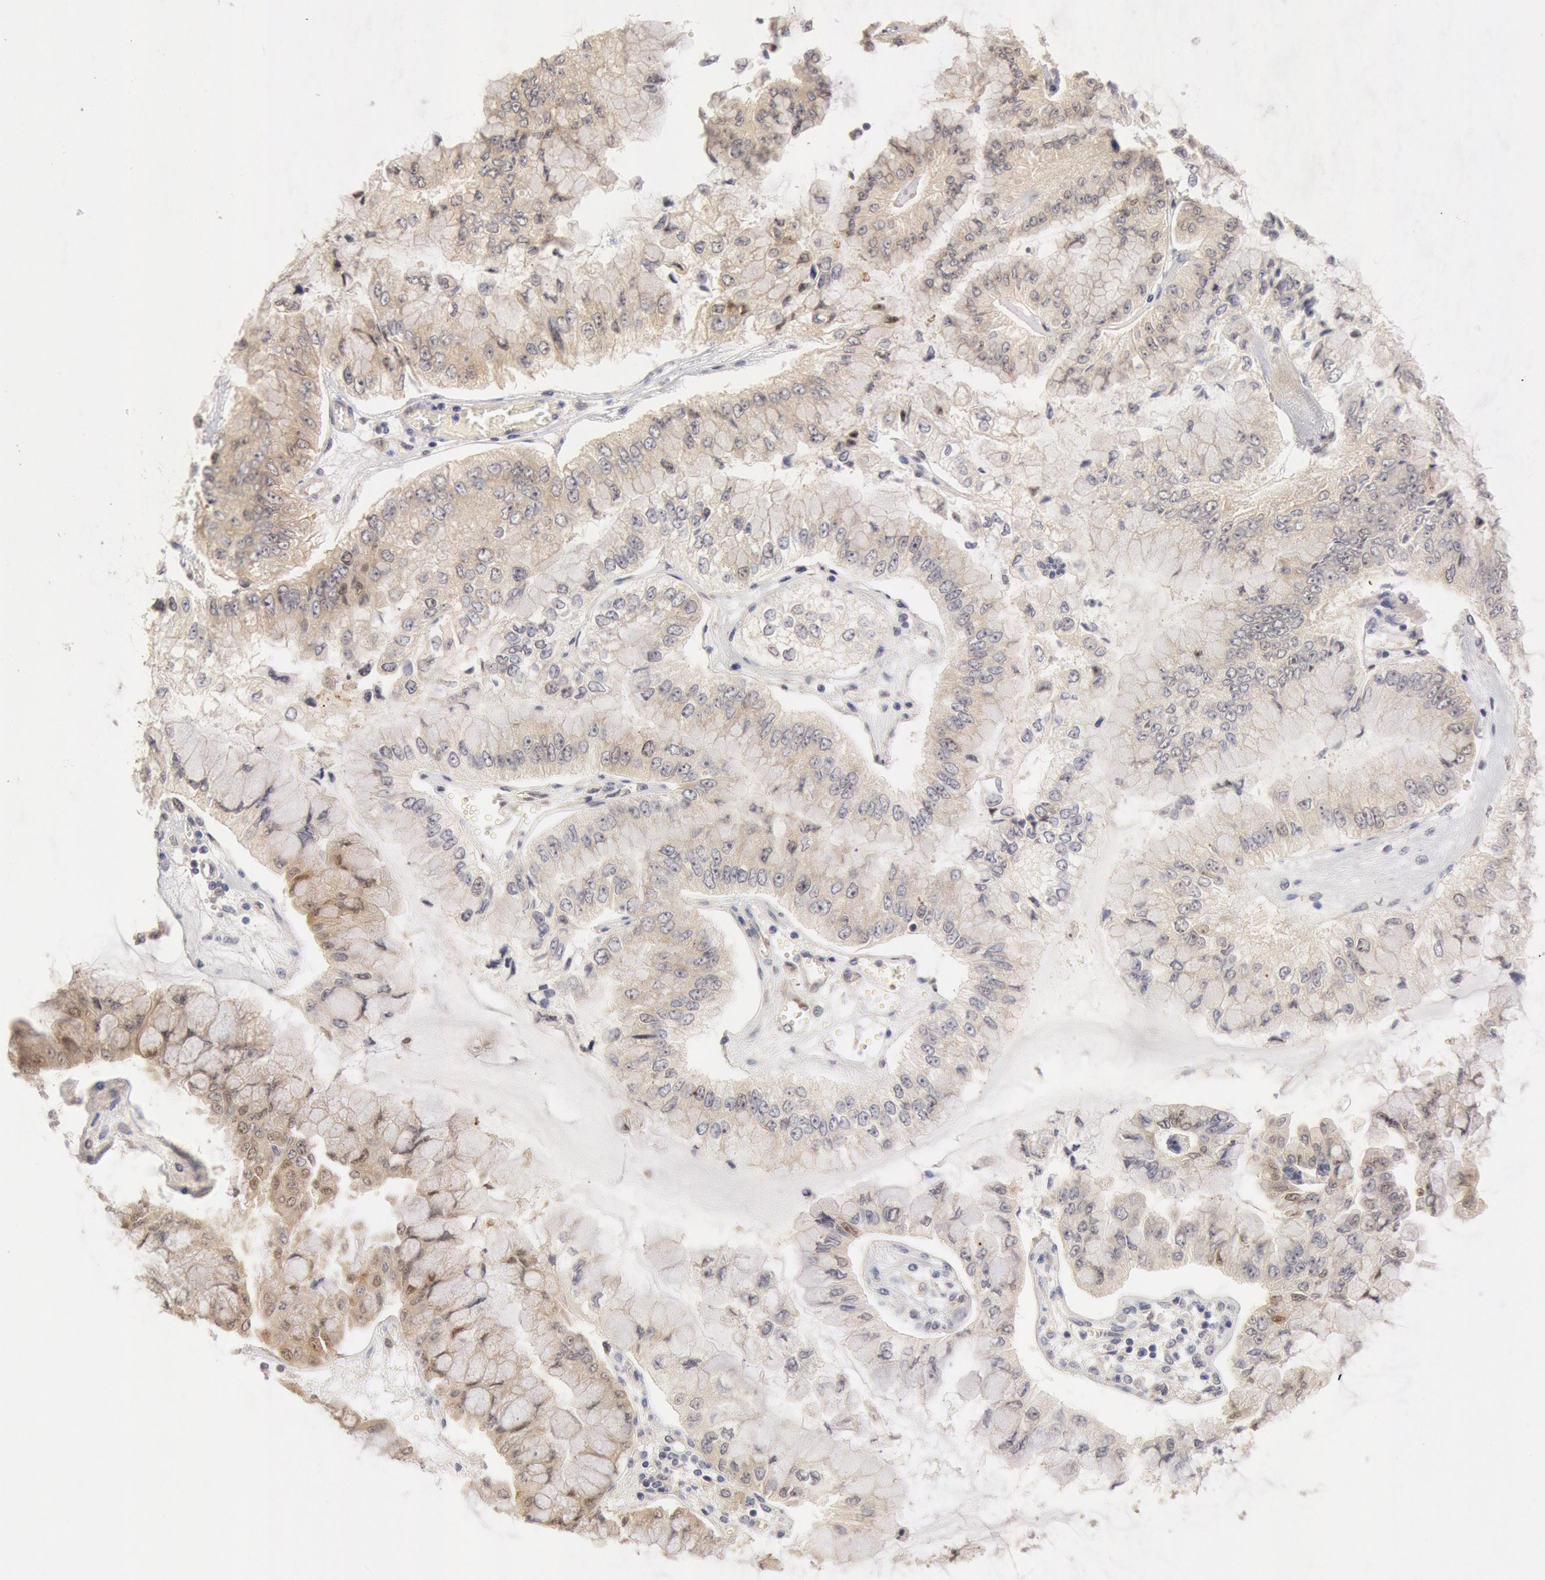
{"staining": {"intensity": "weak", "quantity": ">75%", "location": "cytoplasmic/membranous"}, "tissue": "liver cancer", "cell_type": "Tumor cells", "image_type": "cancer", "snomed": [{"axis": "morphology", "description": "Cholangiocarcinoma"}, {"axis": "topography", "description": "Liver"}], "caption": "Immunohistochemical staining of cholangiocarcinoma (liver) exhibits weak cytoplasmic/membranous protein expression in about >75% of tumor cells.", "gene": "DNAJA1", "patient": {"sex": "female", "age": 79}}